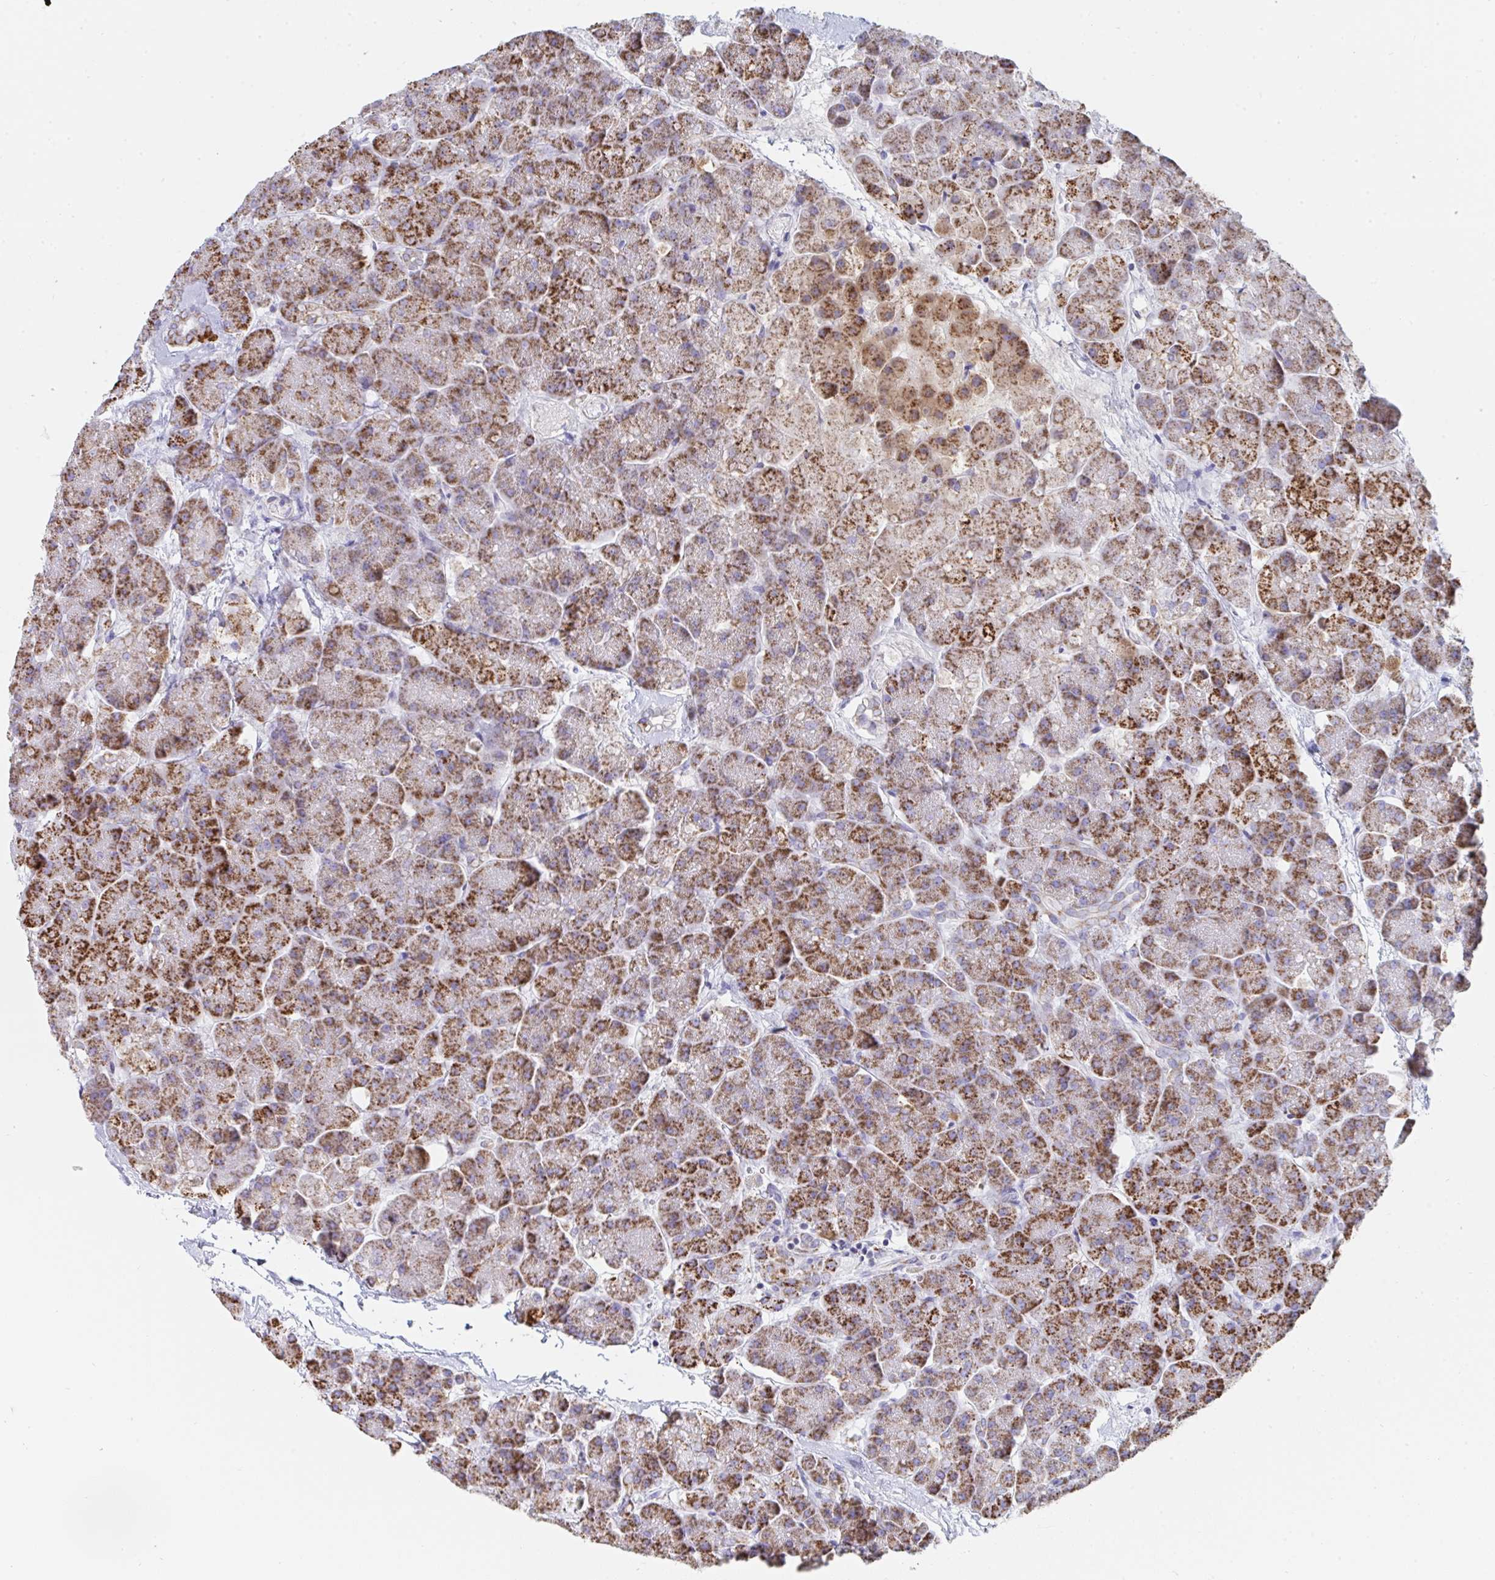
{"staining": {"intensity": "strong", "quantity": ">75%", "location": "cytoplasmic/membranous"}, "tissue": "pancreas", "cell_type": "Exocrine glandular cells", "image_type": "normal", "snomed": [{"axis": "morphology", "description": "Normal tissue, NOS"}, {"axis": "topography", "description": "Pancreas"}, {"axis": "topography", "description": "Peripheral nerve tissue"}], "caption": "Pancreas stained for a protein exhibits strong cytoplasmic/membranous positivity in exocrine glandular cells. Nuclei are stained in blue.", "gene": "AIFM1", "patient": {"sex": "male", "age": 54}}